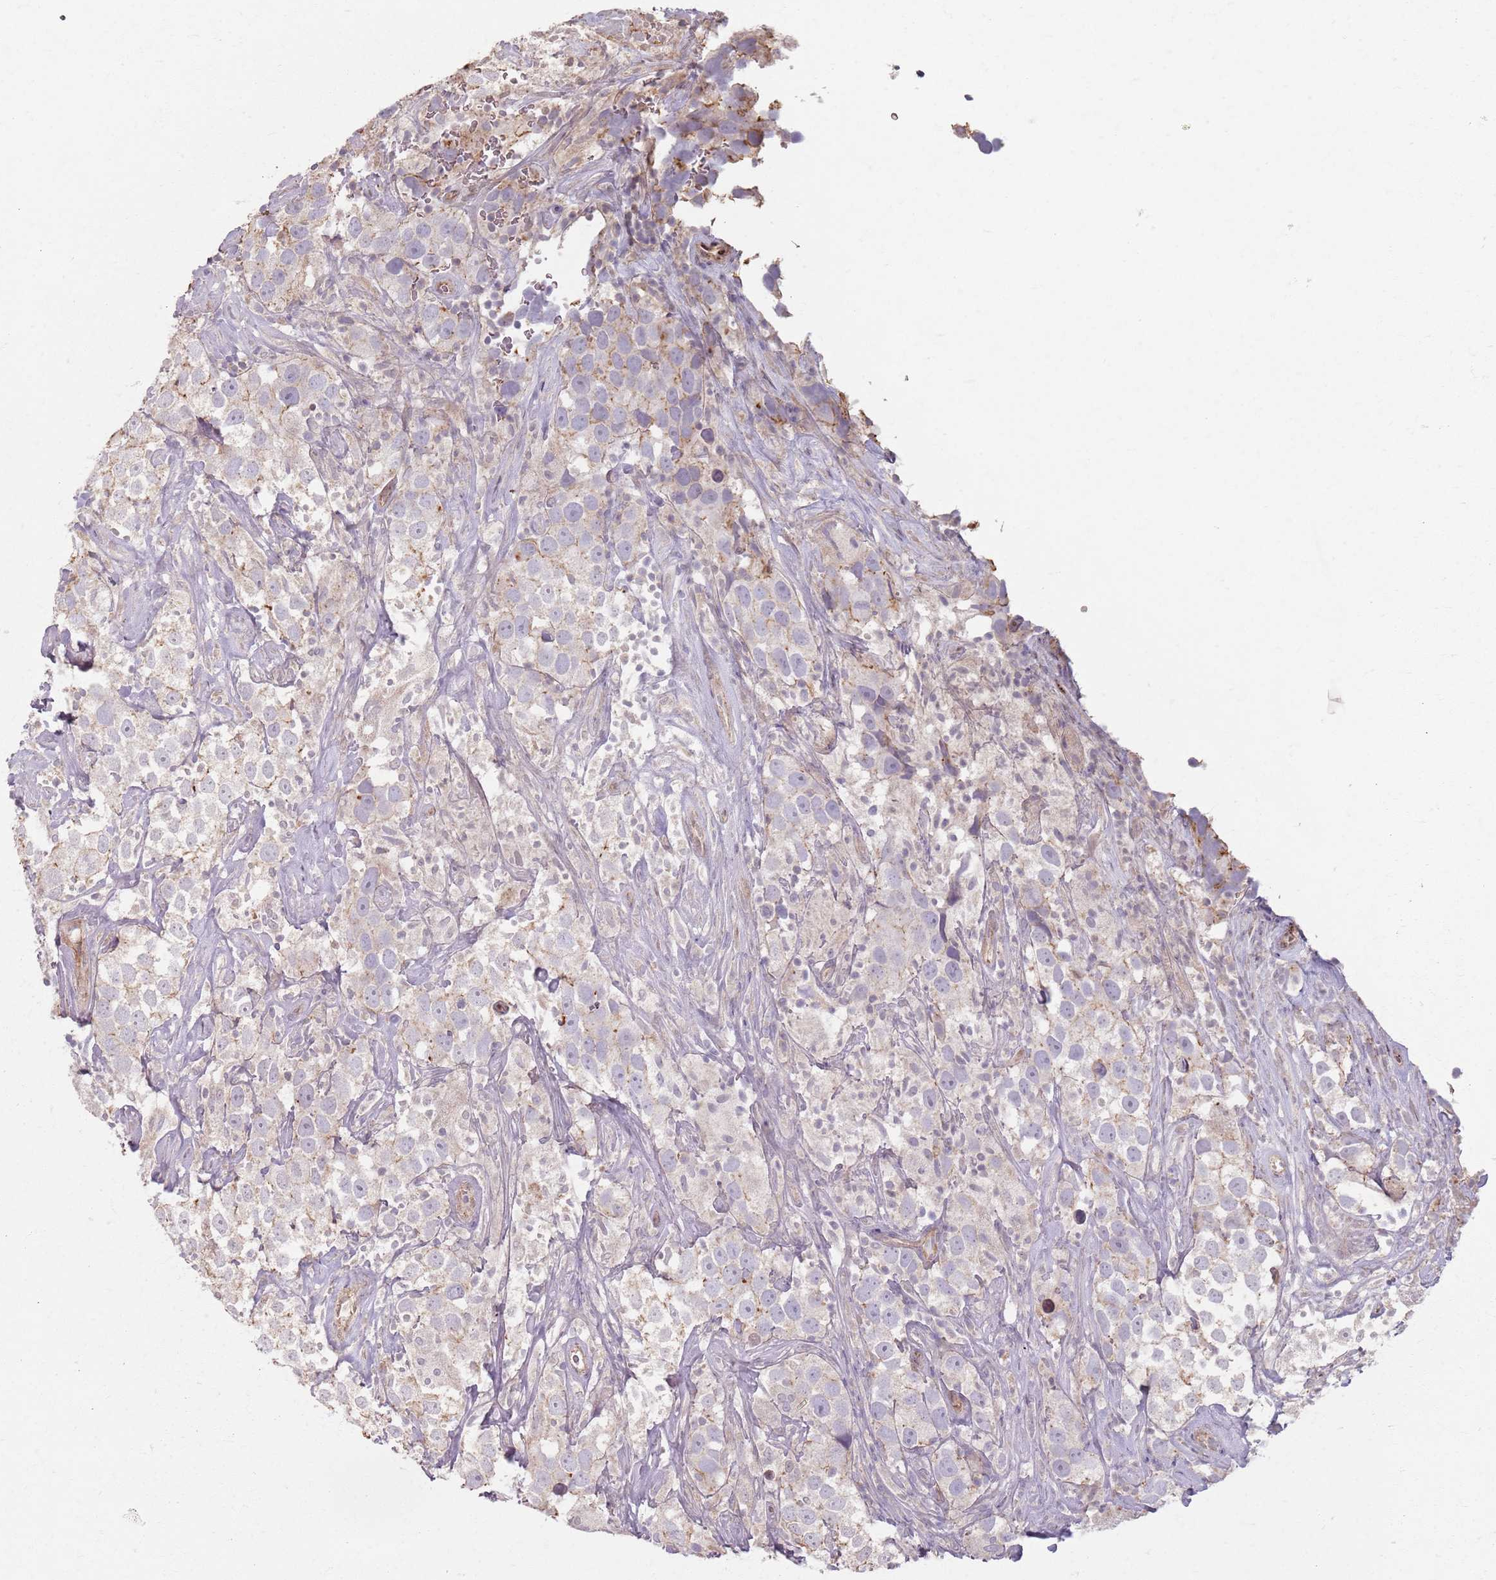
{"staining": {"intensity": "weak", "quantity": "<25%", "location": "cytoplasmic/membranous"}, "tissue": "testis cancer", "cell_type": "Tumor cells", "image_type": "cancer", "snomed": [{"axis": "morphology", "description": "Seminoma, NOS"}, {"axis": "topography", "description": "Testis"}], "caption": "A high-resolution micrograph shows IHC staining of testis cancer, which demonstrates no significant positivity in tumor cells.", "gene": "KCNA5", "patient": {"sex": "male", "age": 49}}